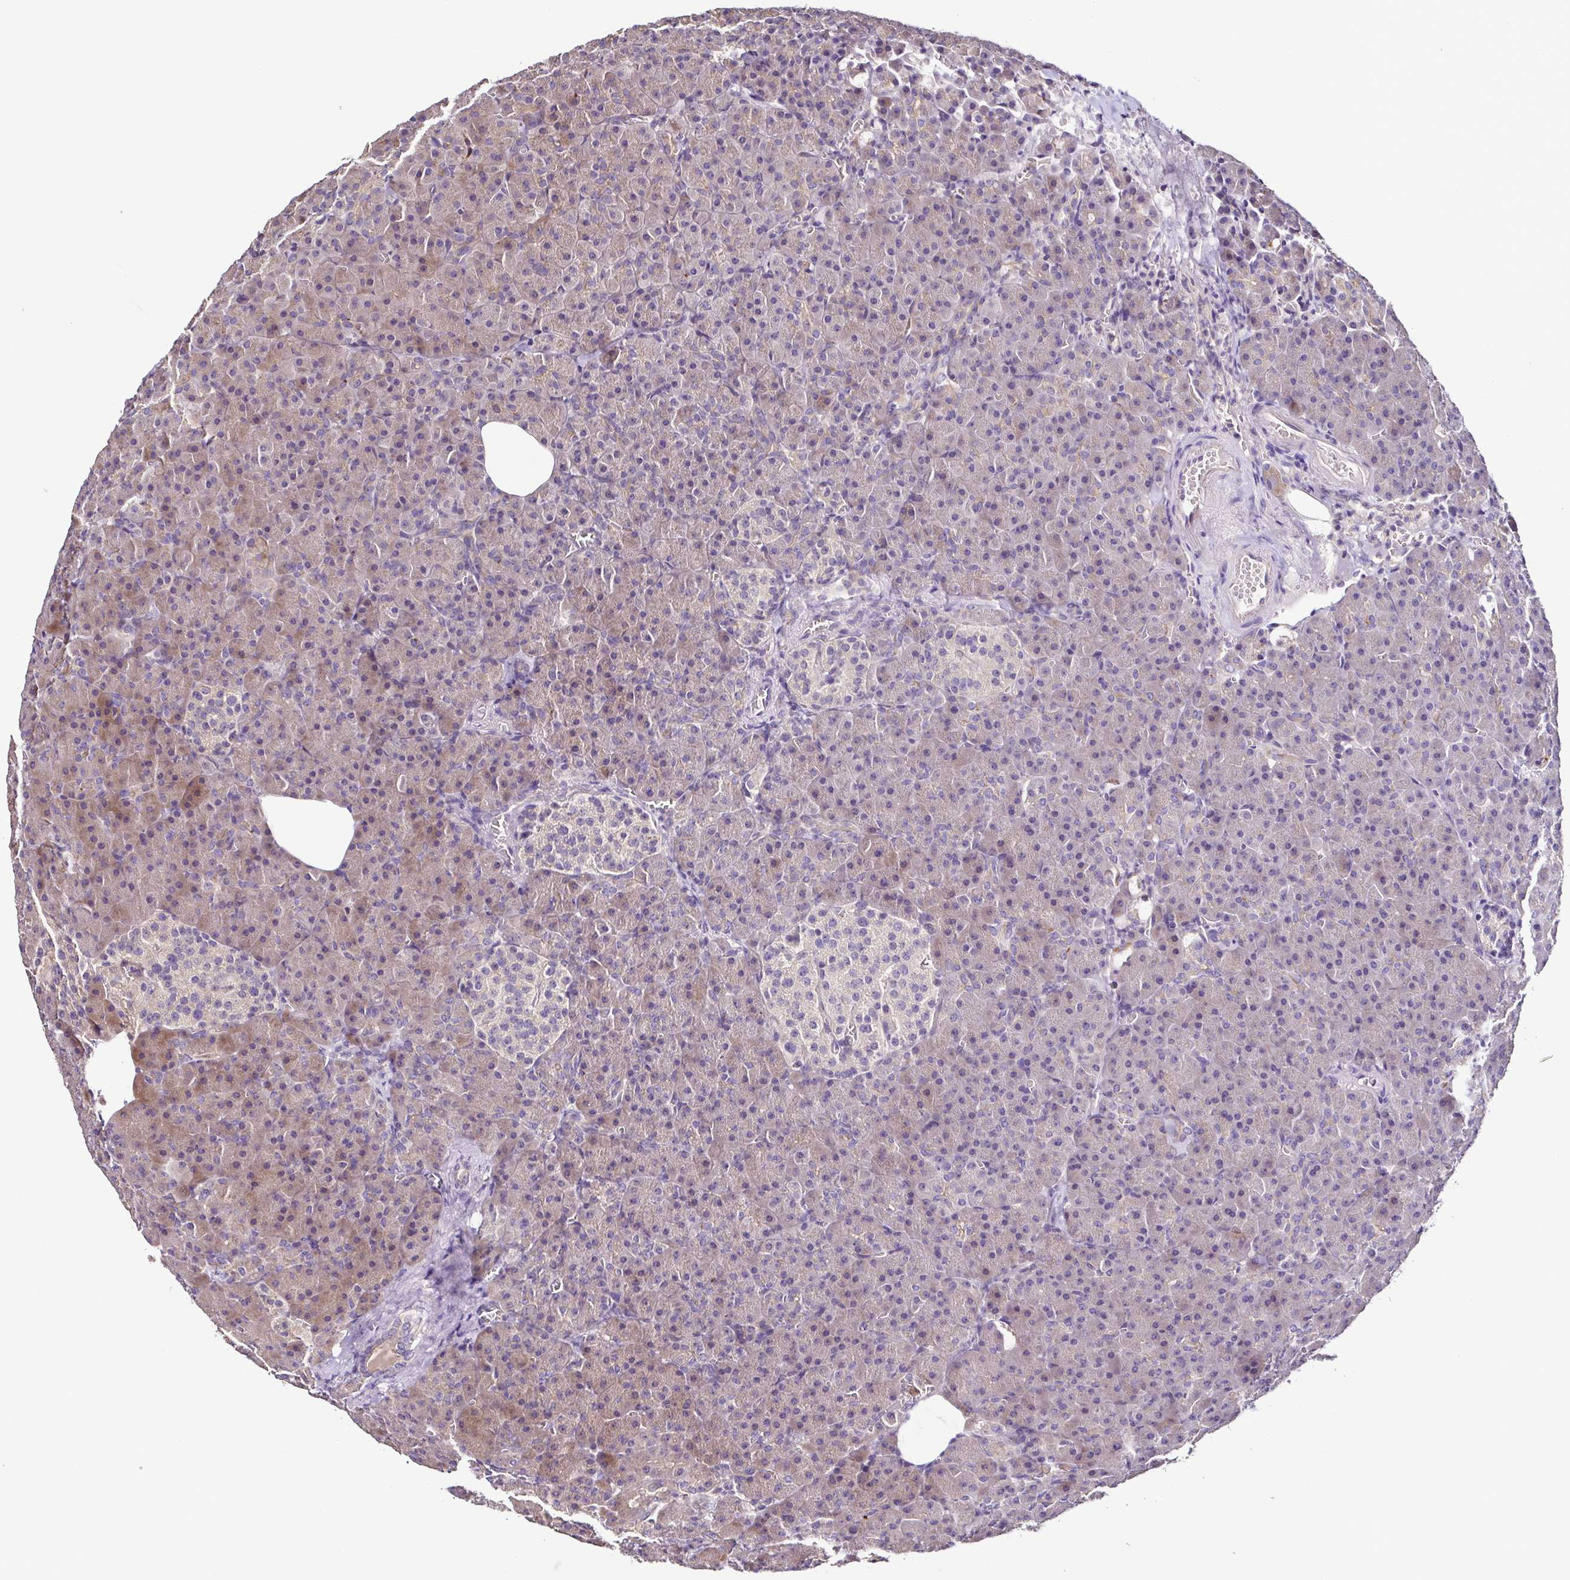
{"staining": {"intensity": "weak", "quantity": "<25%", "location": "cytoplasmic/membranous,nuclear"}, "tissue": "pancreas", "cell_type": "Exocrine glandular cells", "image_type": "normal", "snomed": [{"axis": "morphology", "description": "Normal tissue, NOS"}, {"axis": "topography", "description": "Pancreas"}], "caption": "Exocrine glandular cells show no significant expression in normal pancreas.", "gene": "LMOD2", "patient": {"sex": "female", "age": 74}}